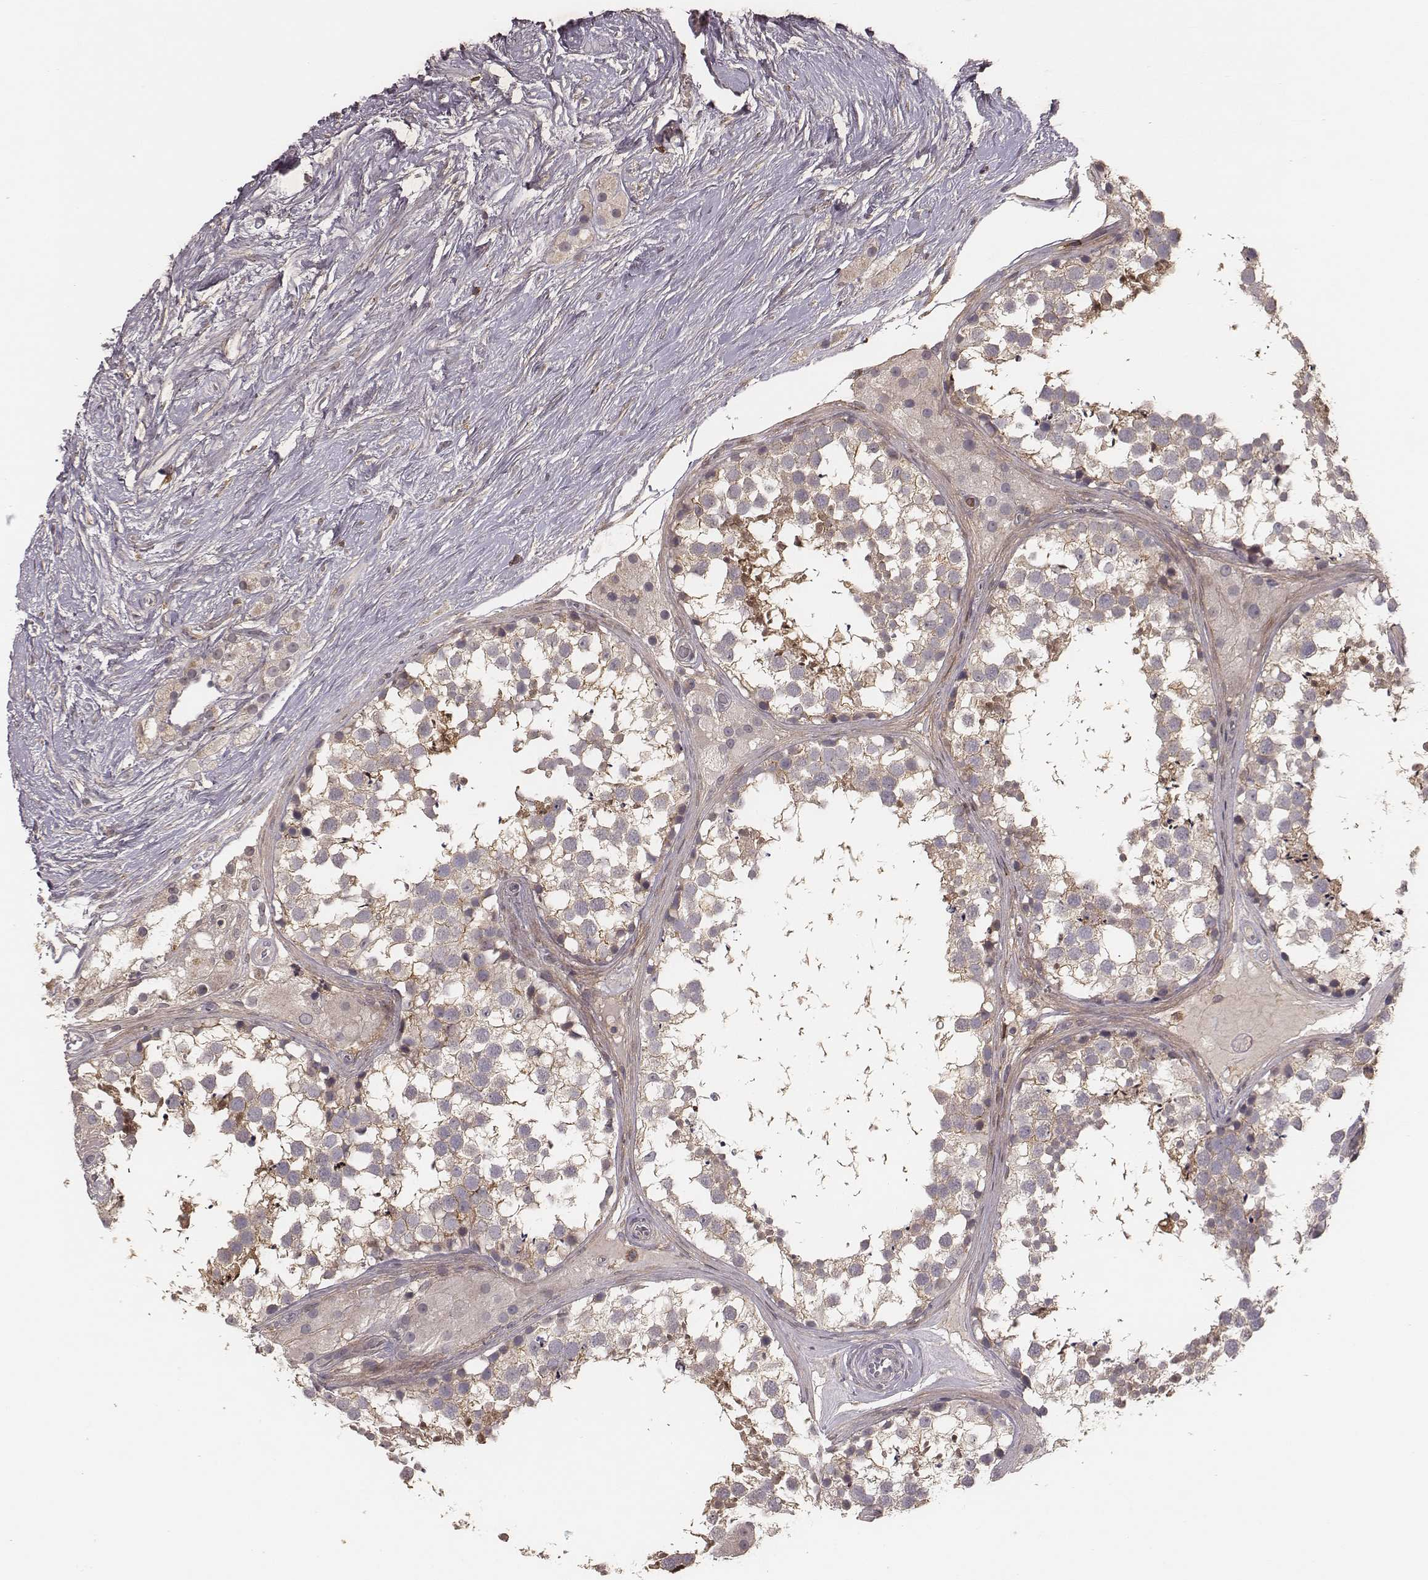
{"staining": {"intensity": "weak", "quantity": "25%-75%", "location": "cytoplasmic/membranous"}, "tissue": "testis", "cell_type": "Cells in seminiferous ducts", "image_type": "normal", "snomed": [{"axis": "morphology", "description": "Normal tissue, NOS"}, {"axis": "morphology", "description": "Seminoma, NOS"}, {"axis": "topography", "description": "Testis"}], "caption": "DAB (3,3'-diaminobenzidine) immunohistochemical staining of normal human testis shows weak cytoplasmic/membranous protein staining in about 25%-75% of cells in seminiferous ducts. The staining was performed using DAB (3,3'-diaminobenzidine) to visualize the protein expression in brown, while the nuclei were stained in blue with hematoxylin (Magnification: 20x).", "gene": "PILRA", "patient": {"sex": "male", "age": 65}}